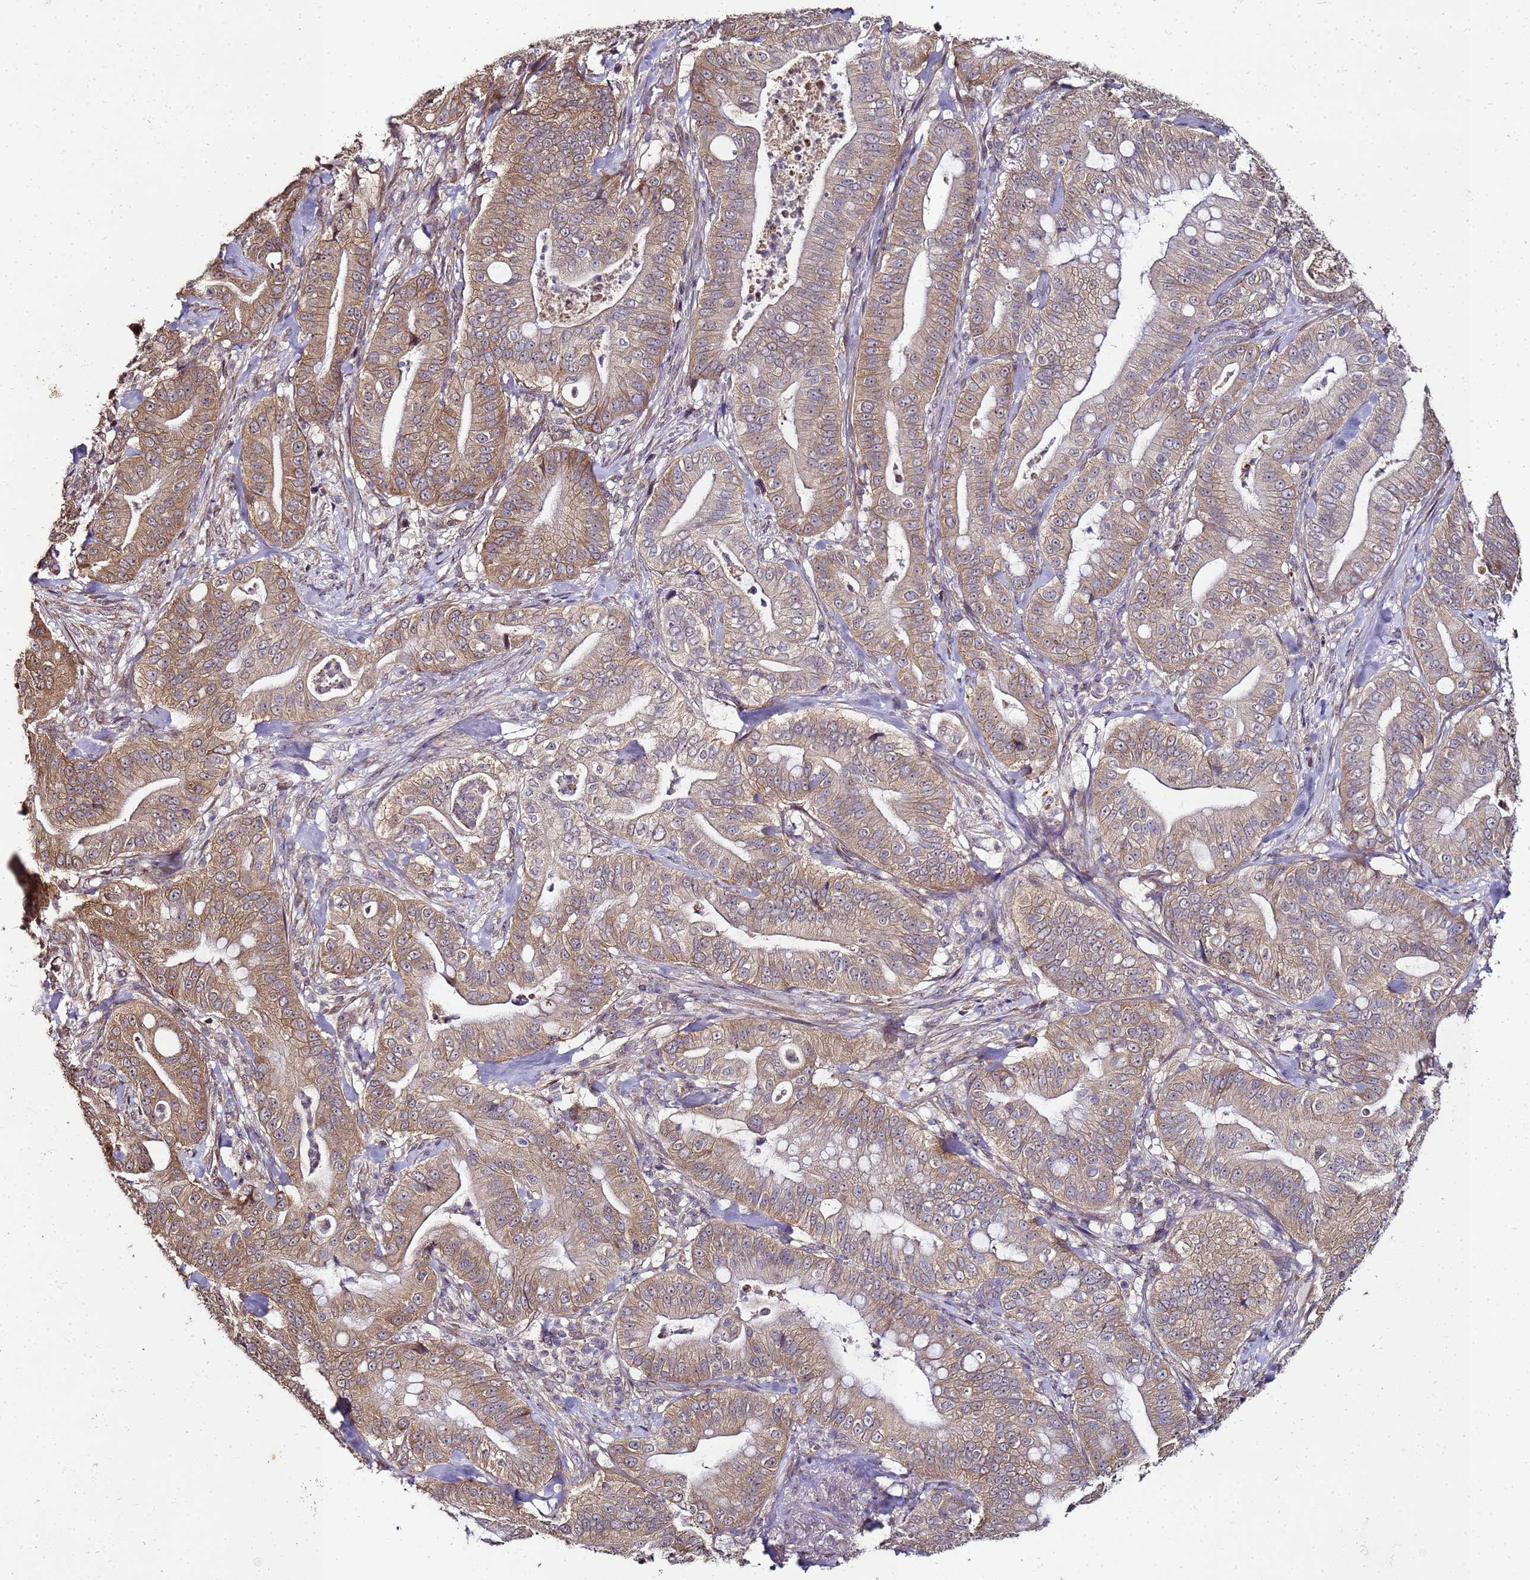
{"staining": {"intensity": "moderate", "quantity": ">75%", "location": "cytoplasmic/membranous"}, "tissue": "pancreatic cancer", "cell_type": "Tumor cells", "image_type": "cancer", "snomed": [{"axis": "morphology", "description": "Adenocarcinoma, NOS"}, {"axis": "topography", "description": "Pancreas"}], "caption": "Brown immunohistochemical staining in human pancreatic cancer displays moderate cytoplasmic/membranous positivity in about >75% of tumor cells. (IHC, brightfield microscopy, high magnification).", "gene": "ANKRD17", "patient": {"sex": "male", "age": 71}}